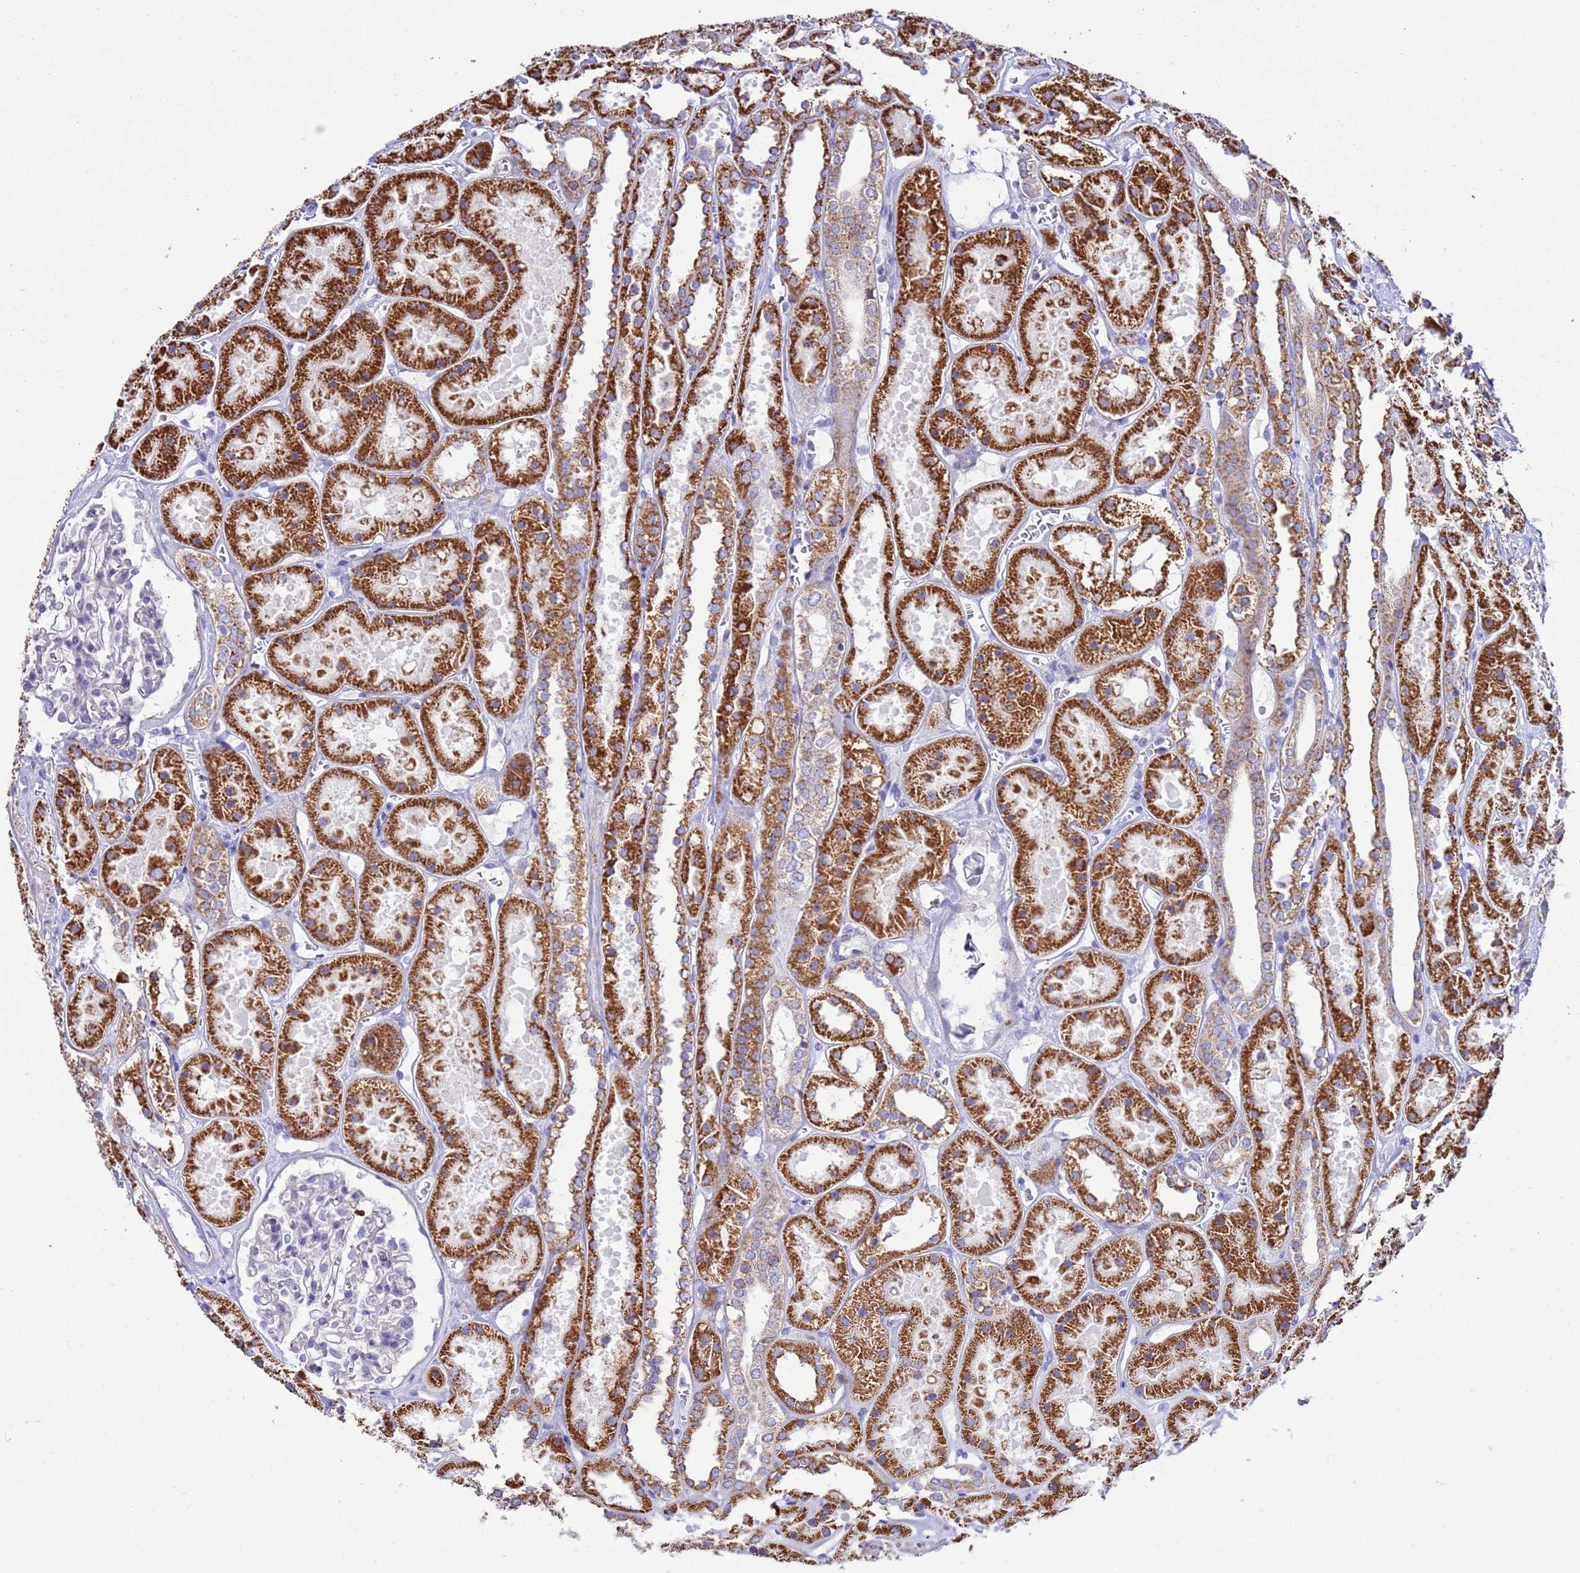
{"staining": {"intensity": "negative", "quantity": "none", "location": "none"}, "tissue": "kidney", "cell_type": "Cells in glomeruli", "image_type": "normal", "snomed": [{"axis": "morphology", "description": "Normal tissue, NOS"}, {"axis": "topography", "description": "Kidney"}], "caption": "Image shows no protein expression in cells in glomeruli of benign kidney.", "gene": "RNF165", "patient": {"sex": "female", "age": 41}}